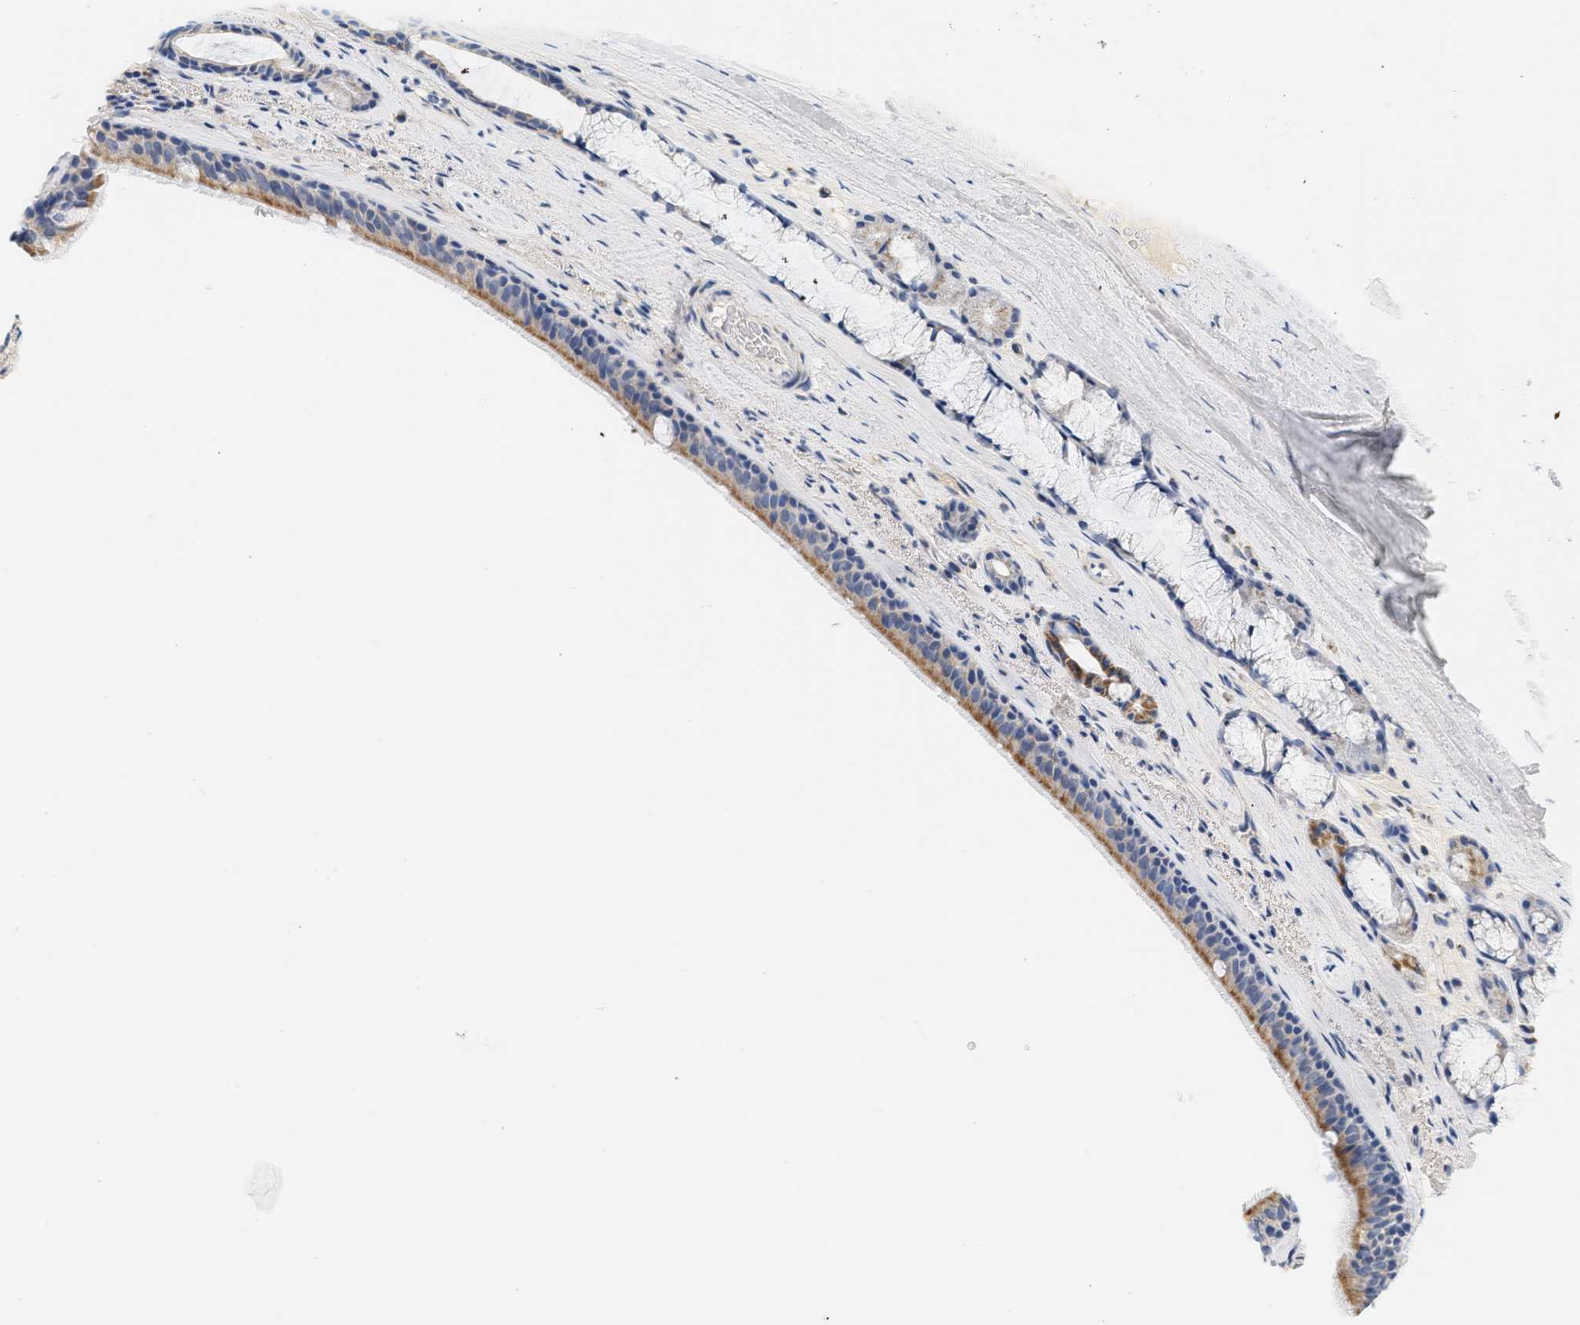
{"staining": {"intensity": "strong", "quantity": ">75%", "location": "cytoplasmic/membranous"}, "tissue": "bronchus", "cell_type": "Respiratory epithelial cells", "image_type": "normal", "snomed": [{"axis": "morphology", "description": "Normal tissue, NOS"}, {"axis": "topography", "description": "Cartilage tissue"}], "caption": "Protein expression analysis of unremarkable bronchus reveals strong cytoplasmic/membranous staining in approximately >75% of respiratory epithelial cells. The staining was performed using DAB (3,3'-diaminobenzidine), with brown indicating positive protein expression. Nuclei are stained blue with hematoxylin.", "gene": "GRPEL2", "patient": {"sex": "female", "age": 63}}